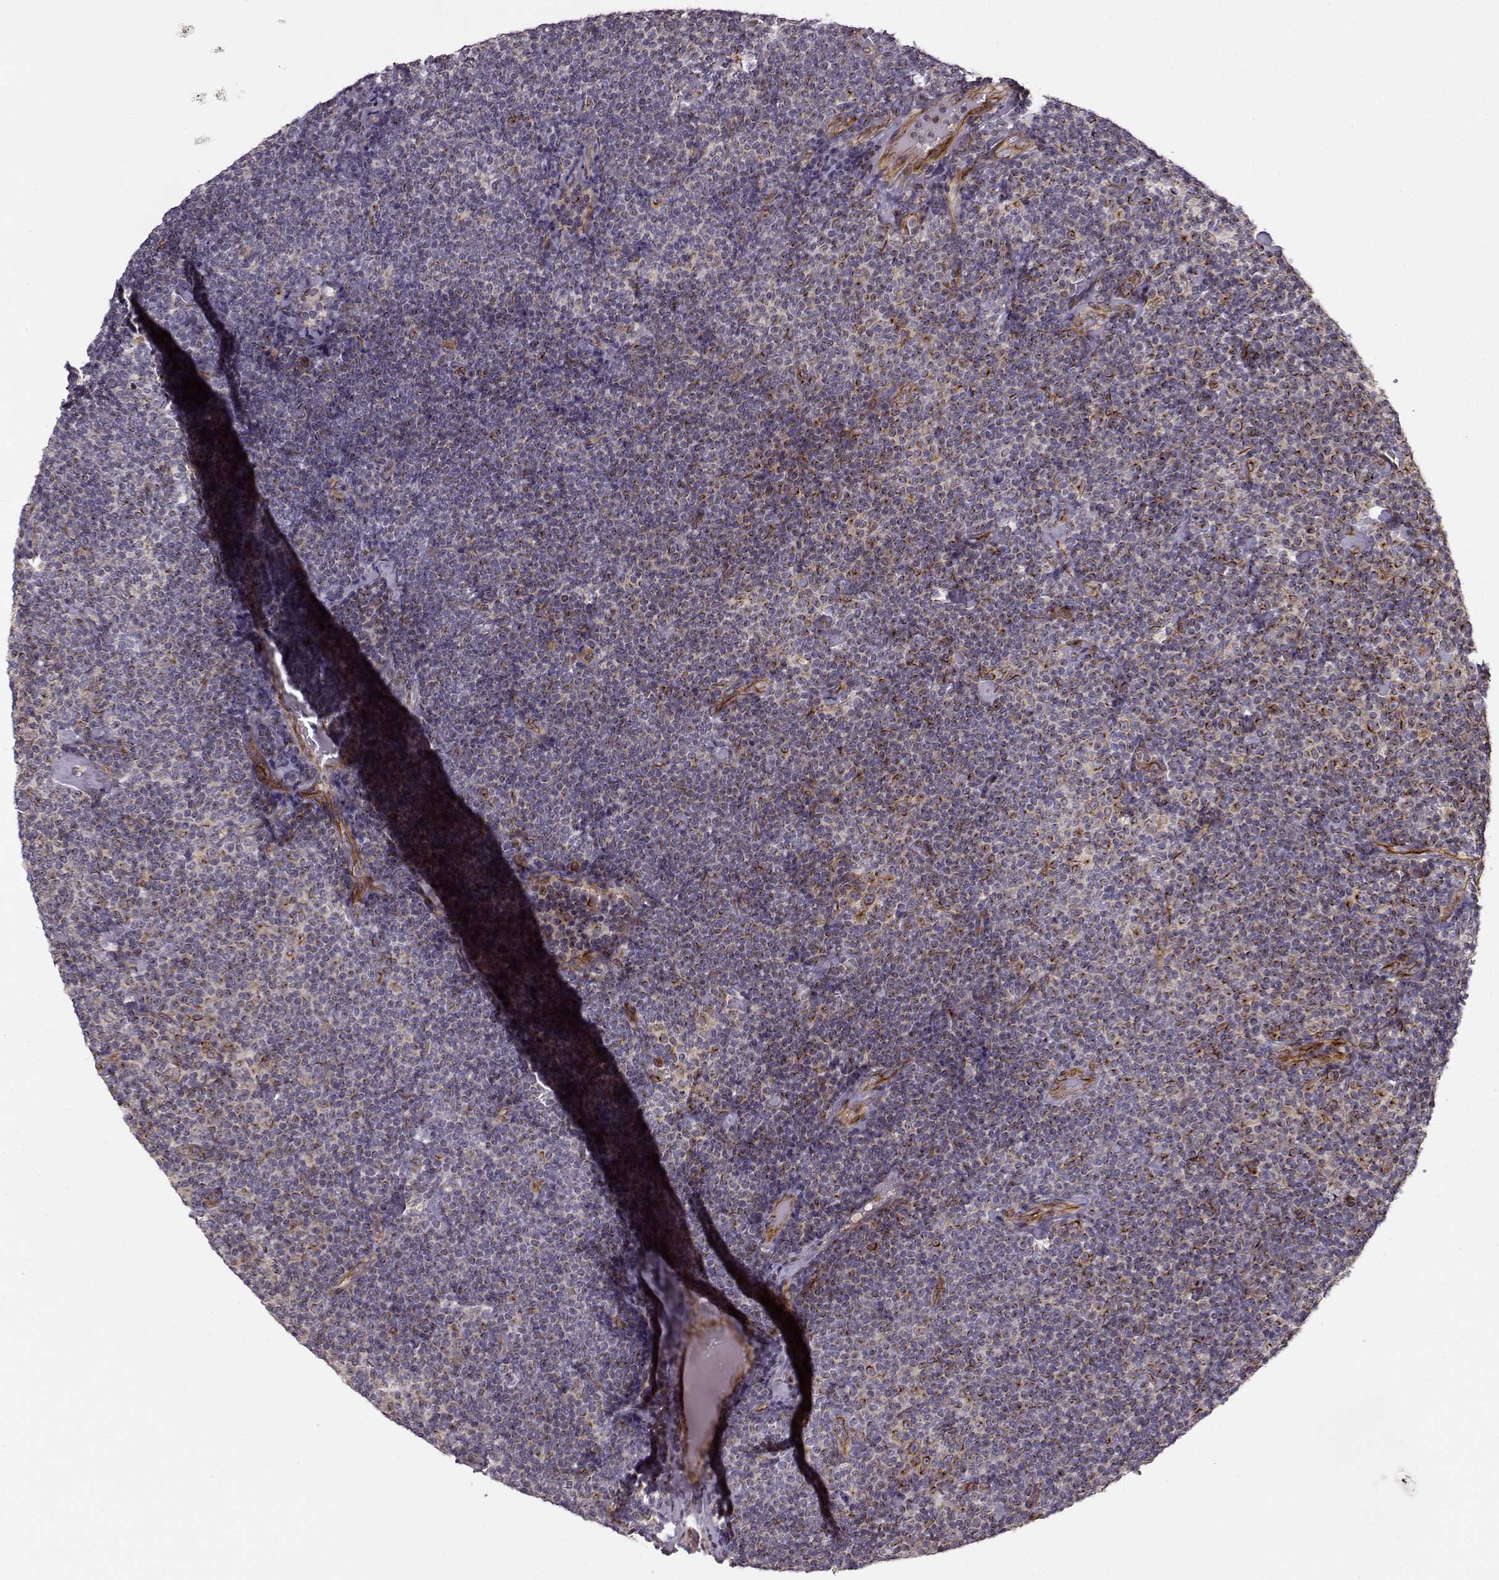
{"staining": {"intensity": "moderate", "quantity": ">75%", "location": "cytoplasmic/membranous,nuclear"}, "tissue": "lymphoma", "cell_type": "Tumor cells", "image_type": "cancer", "snomed": [{"axis": "morphology", "description": "Malignant lymphoma, non-Hodgkin's type, Low grade"}, {"axis": "topography", "description": "Lymph node"}], "caption": "IHC of malignant lymphoma, non-Hodgkin's type (low-grade) demonstrates medium levels of moderate cytoplasmic/membranous and nuclear staining in about >75% of tumor cells.", "gene": "MTR", "patient": {"sex": "male", "age": 81}}